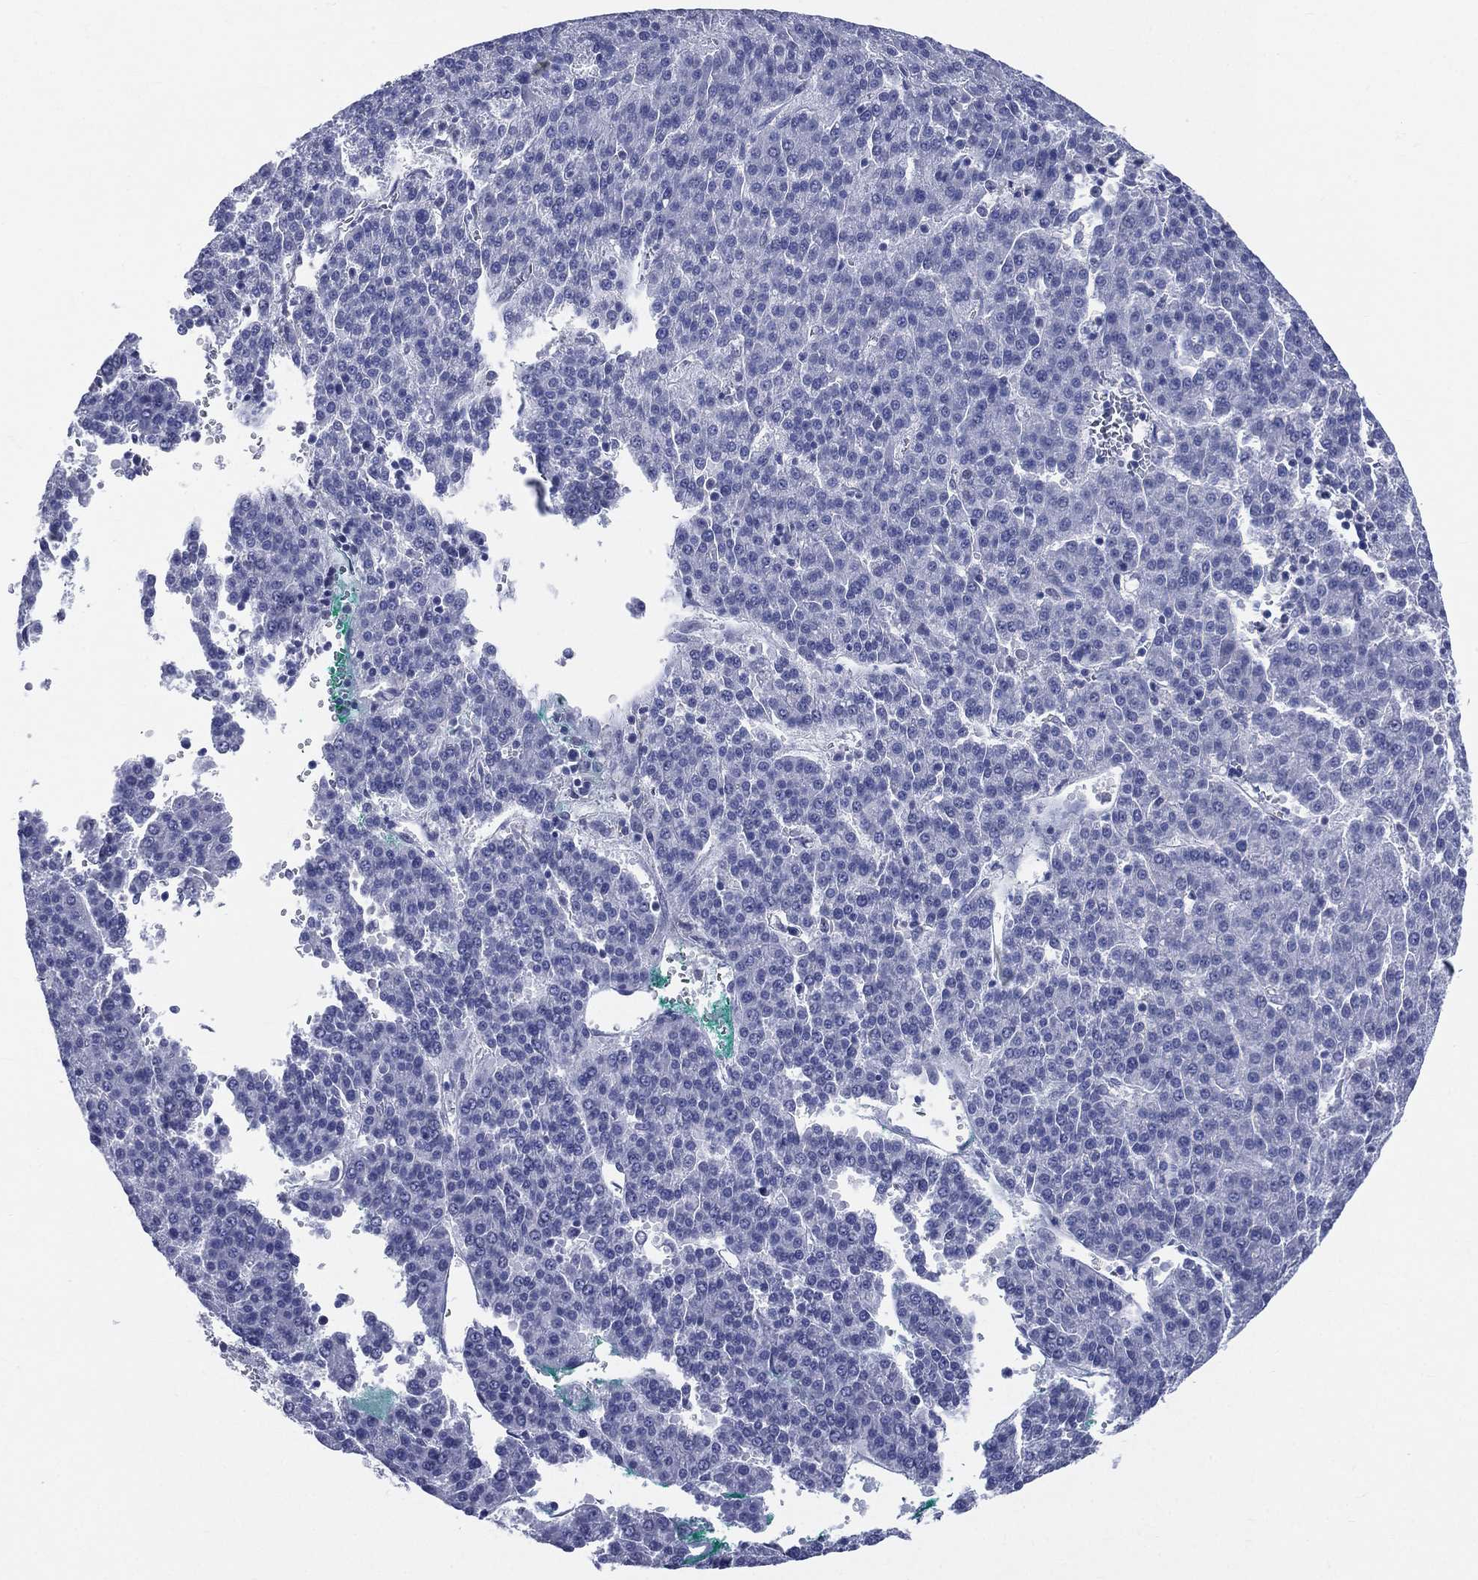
{"staining": {"intensity": "negative", "quantity": "none", "location": "none"}, "tissue": "liver cancer", "cell_type": "Tumor cells", "image_type": "cancer", "snomed": [{"axis": "morphology", "description": "Carcinoma, Hepatocellular, NOS"}, {"axis": "topography", "description": "Liver"}], "caption": "Immunohistochemical staining of liver cancer exhibits no significant staining in tumor cells.", "gene": "AKAP3", "patient": {"sex": "female", "age": 58}}